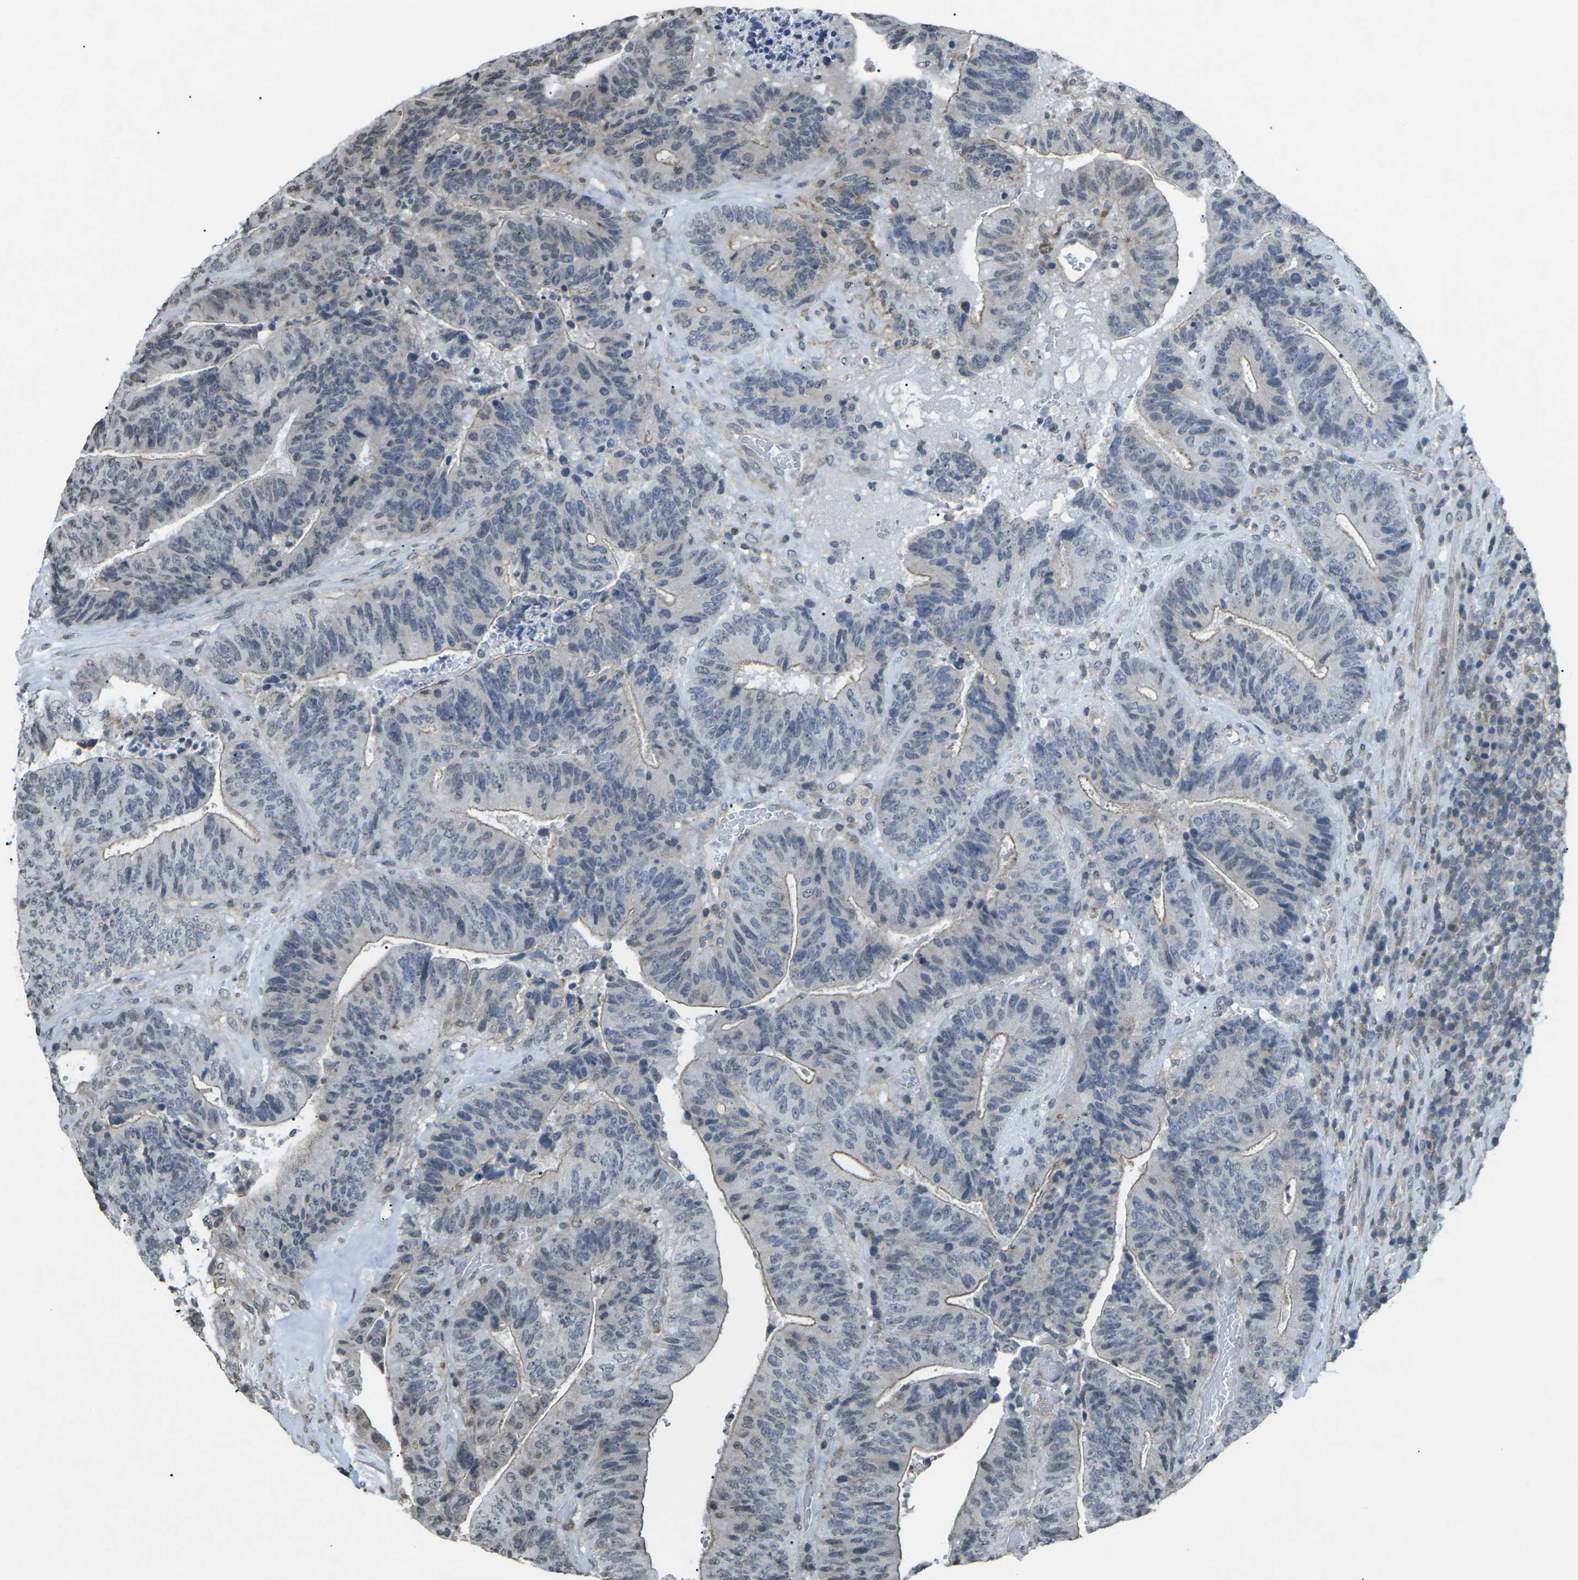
{"staining": {"intensity": "weak", "quantity": "25%-75%", "location": "cytoplasmic/membranous"}, "tissue": "colorectal cancer", "cell_type": "Tumor cells", "image_type": "cancer", "snomed": [{"axis": "morphology", "description": "Adenocarcinoma, NOS"}, {"axis": "topography", "description": "Rectum"}], "caption": "The image exhibits immunohistochemical staining of colorectal adenocarcinoma. There is weak cytoplasmic/membranous expression is appreciated in approximately 25%-75% of tumor cells. (brown staining indicates protein expression, while blue staining denotes nuclei).", "gene": "TFR2", "patient": {"sex": "male", "age": 72}}